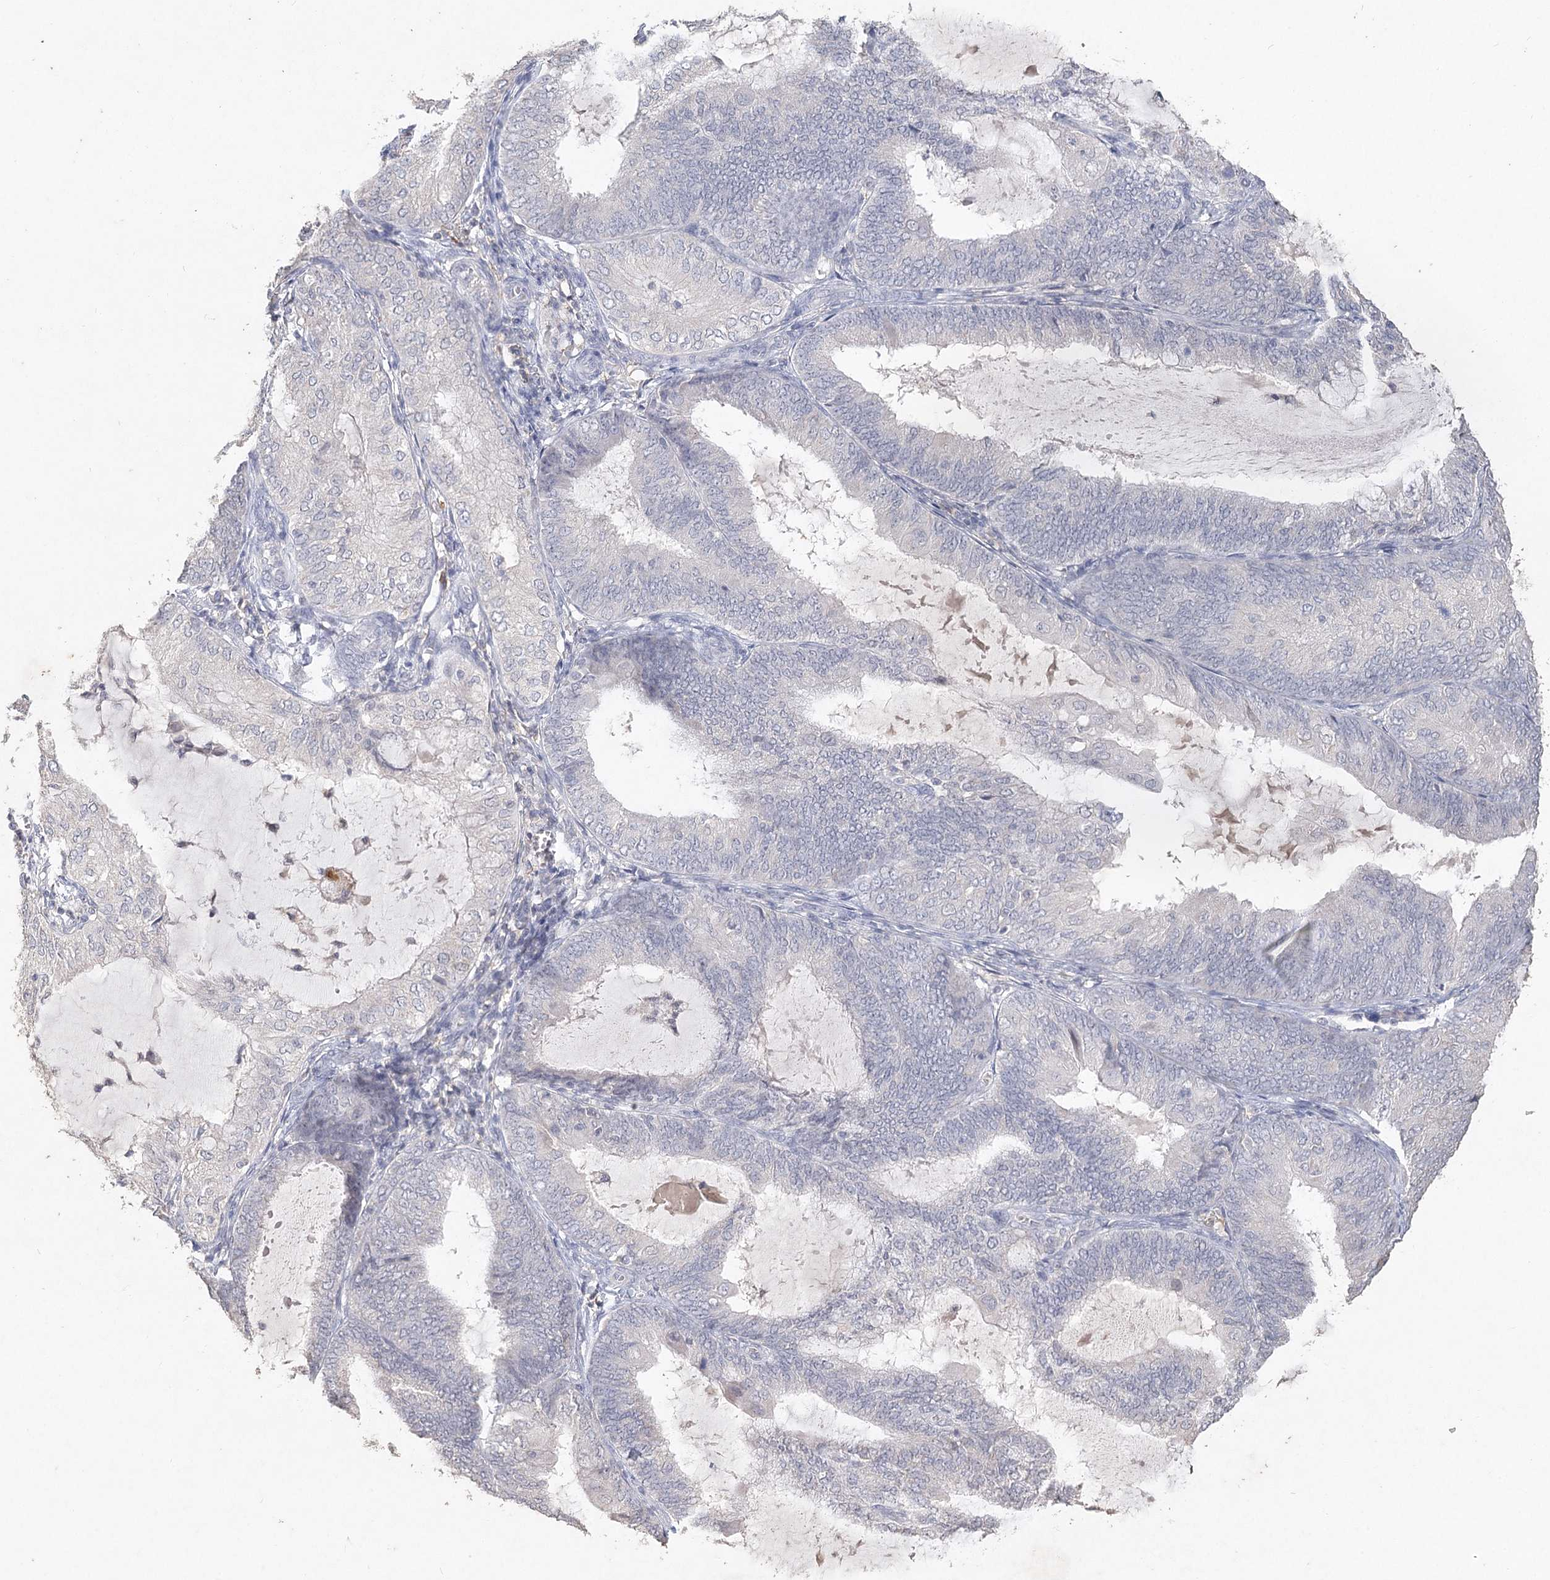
{"staining": {"intensity": "negative", "quantity": "none", "location": "none"}, "tissue": "endometrial cancer", "cell_type": "Tumor cells", "image_type": "cancer", "snomed": [{"axis": "morphology", "description": "Adenocarcinoma, NOS"}, {"axis": "topography", "description": "Endometrium"}], "caption": "Tumor cells are negative for protein expression in human endometrial cancer (adenocarcinoma).", "gene": "ARSI", "patient": {"sex": "female", "age": 81}}